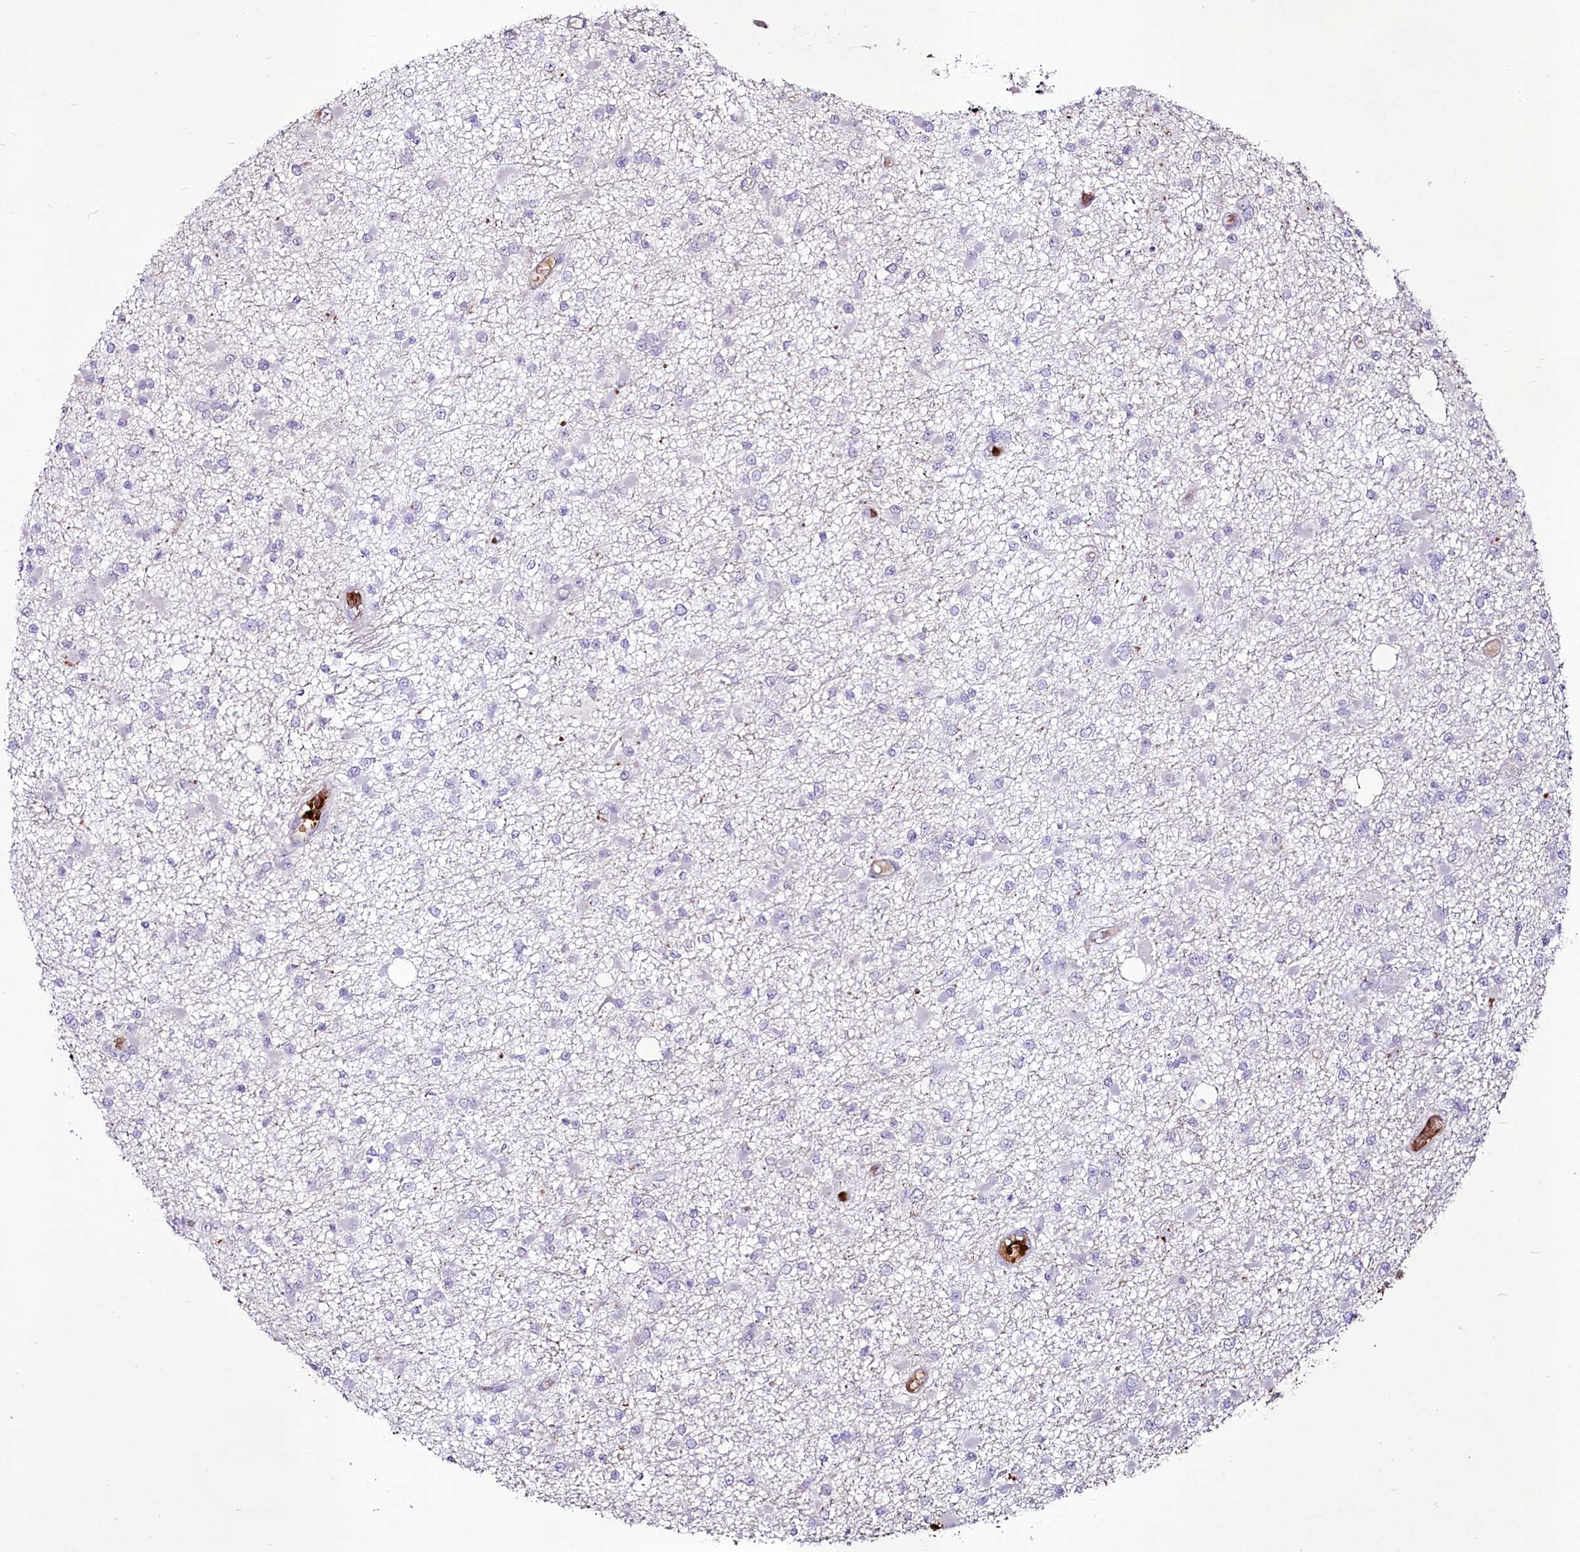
{"staining": {"intensity": "negative", "quantity": "none", "location": "none"}, "tissue": "glioma", "cell_type": "Tumor cells", "image_type": "cancer", "snomed": [{"axis": "morphology", "description": "Glioma, malignant, Low grade"}, {"axis": "topography", "description": "Brain"}], "caption": "The photomicrograph exhibits no significant staining in tumor cells of malignant glioma (low-grade).", "gene": "SUSD3", "patient": {"sex": "female", "age": 22}}